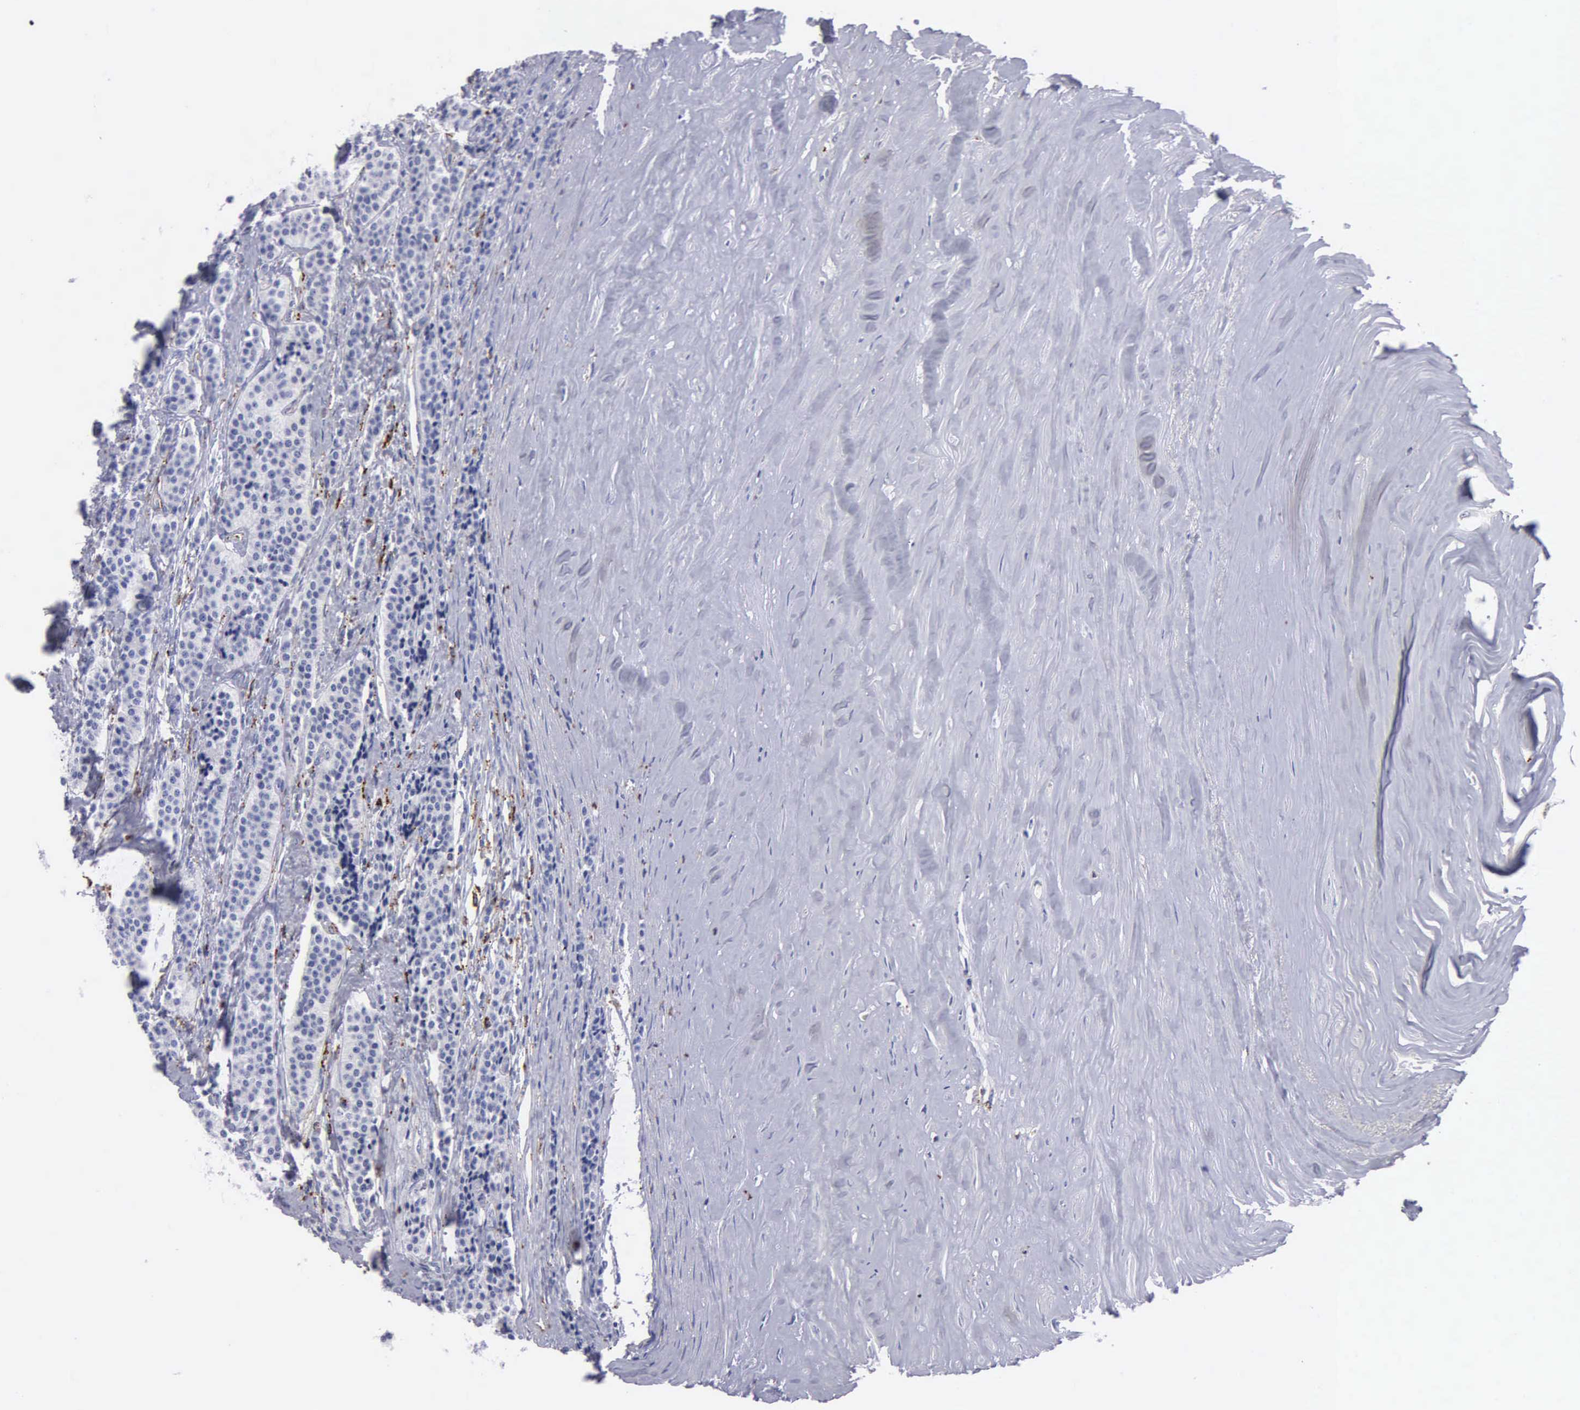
{"staining": {"intensity": "negative", "quantity": "none", "location": "none"}, "tissue": "carcinoid", "cell_type": "Tumor cells", "image_type": "cancer", "snomed": [{"axis": "morphology", "description": "Carcinoid, malignant, NOS"}, {"axis": "topography", "description": "Small intestine"}], "caption": "A micrograph of human malignant carcinoid is negative for staining in tumor cells. The staining is performed using DAB brown chromogen with nuclei counter-stained in using hematoxylin.", "gene": "CTSH", "patient": {"sex": "male", "age": 63}}